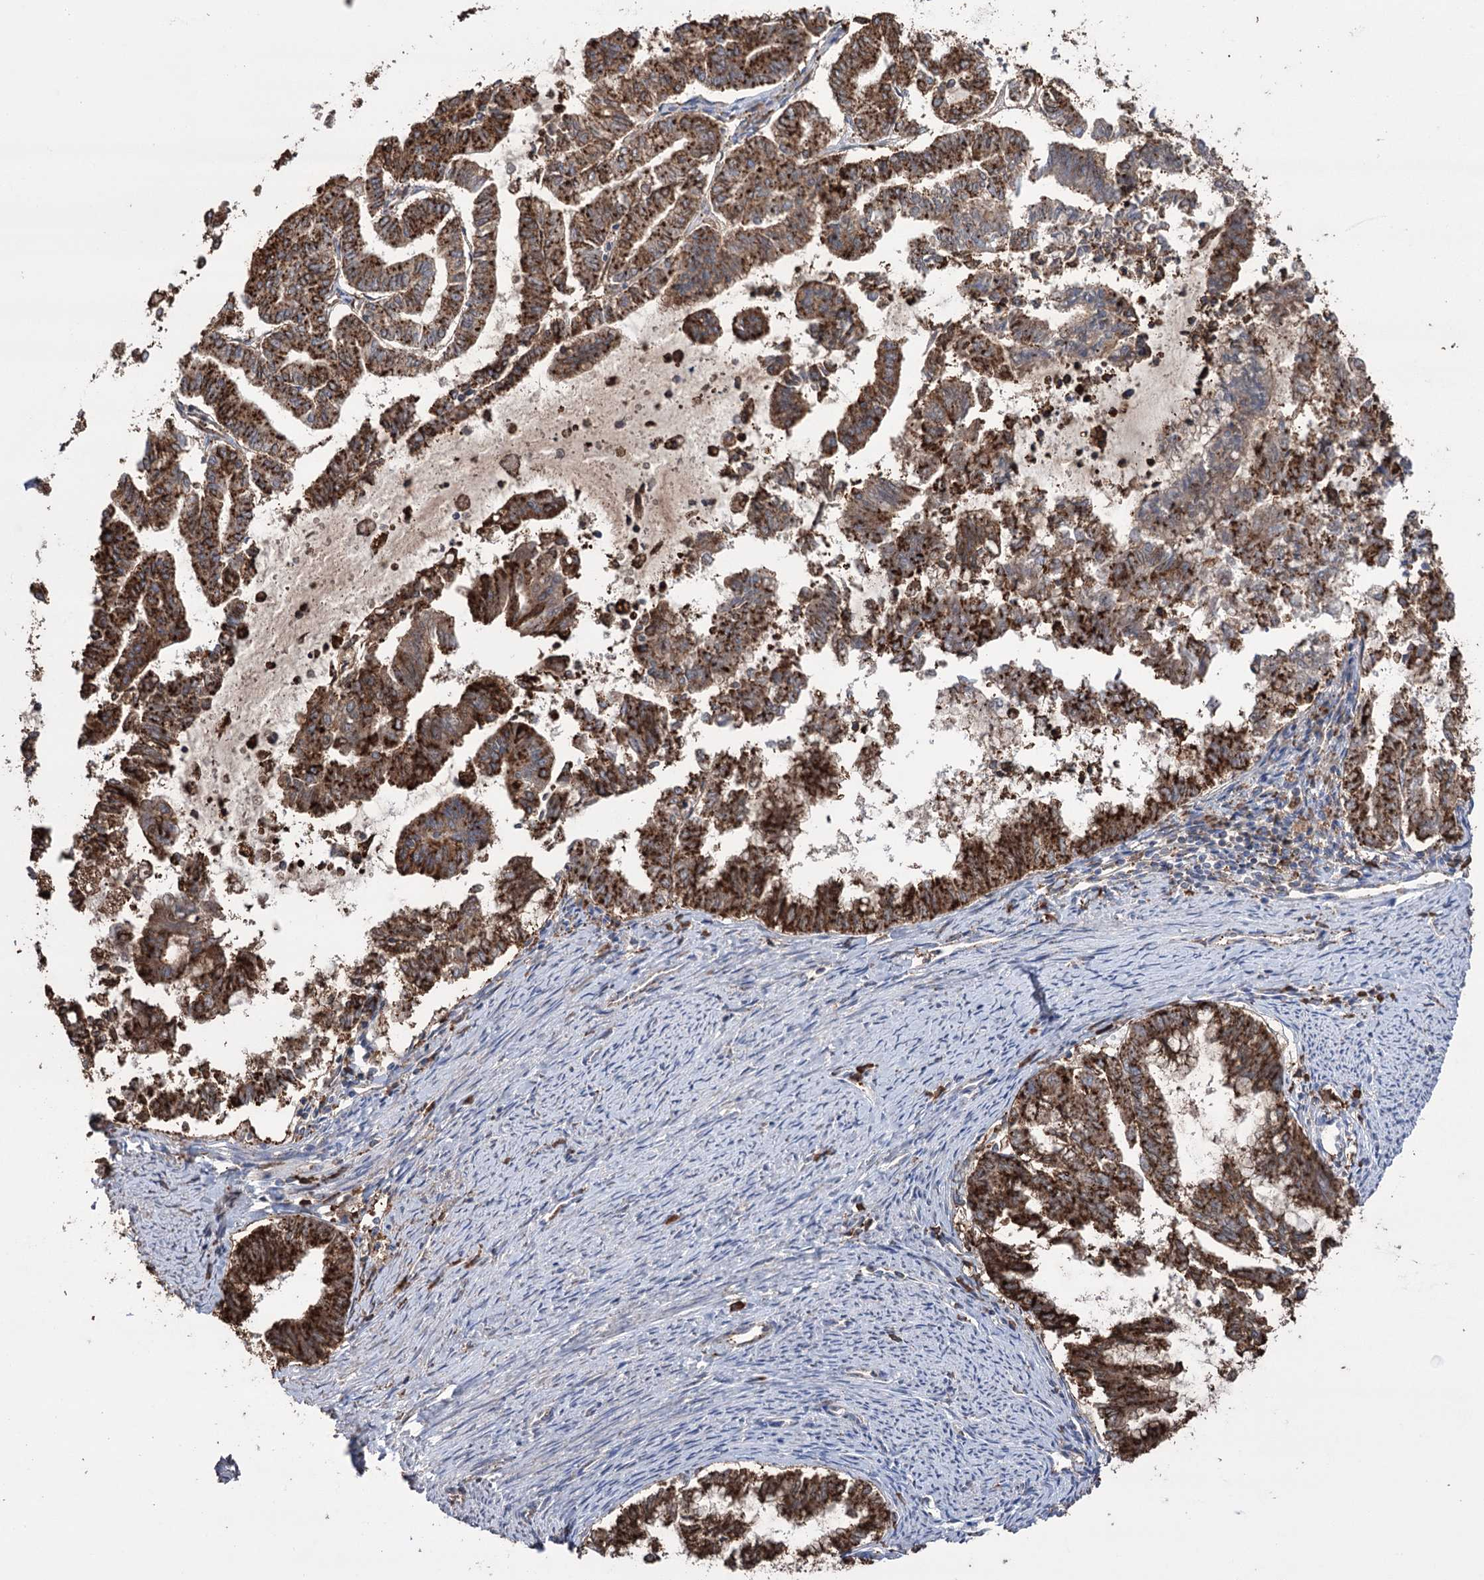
{"staining": {"intensity": "strong", "quantity": ">75%", "location": "cytoplasmic/membranous"}, "tissue": "endometrial cancer", "cell_type": "Tumor cells", "image_type": "cancer", "snomed": [{"axis": "morphology", "description": "Adenocarcinoma, NOS"}, {"axis": "topography", "description": "Endometrium"}], "caption": "Protein analysis of endometrial cancer tissue displays strong cytoplasmic/membranous staining in approximately >75% of tumor cells.", "gene": "TRIM71", "patient": {"sex": "female", "age": 79}}